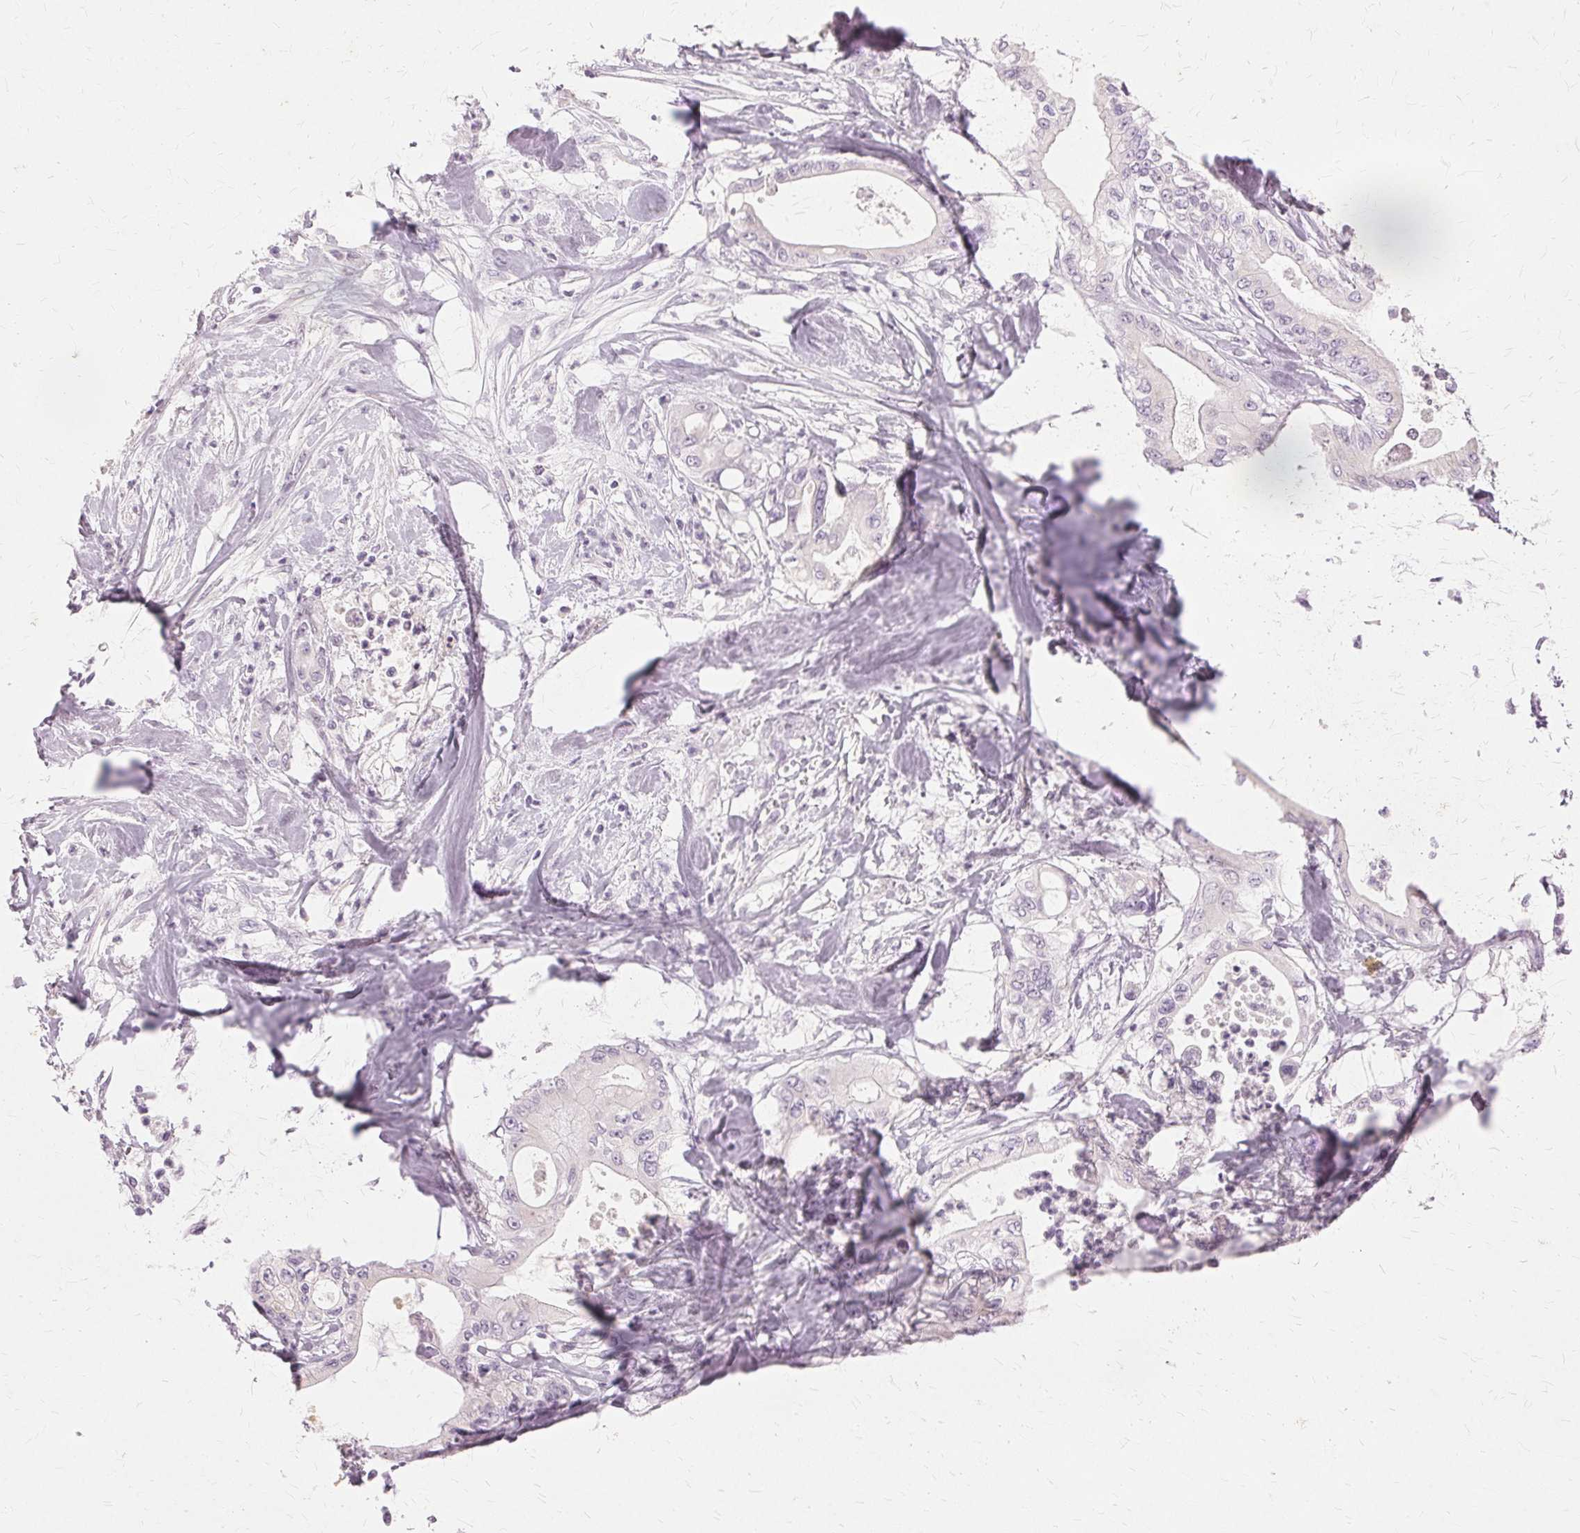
{"staining": {"intensity": "negative", "quantity": "none", "location": "none"}, "tissue": "pancreatic cancer", "cell_type": "Tumor cells", "image_type": "cancer", "snomed": [{"axis": "morphology", "description": "Adenocarcinoma, NOS"}, {"axis": "topography", "description": "Pancreas"}], "caption": "Tumor cells show no significant staining in pancreatic cancer. (Stains: DAB (3,3'-diaminobenzidine) immunohistochemistry (IHC) with hematoxylin counter stain, Microscopy: brightfield microscopy at high magnification).", "gene": "SLC45A3", "patient": {"sex": "male", "age": 71}}